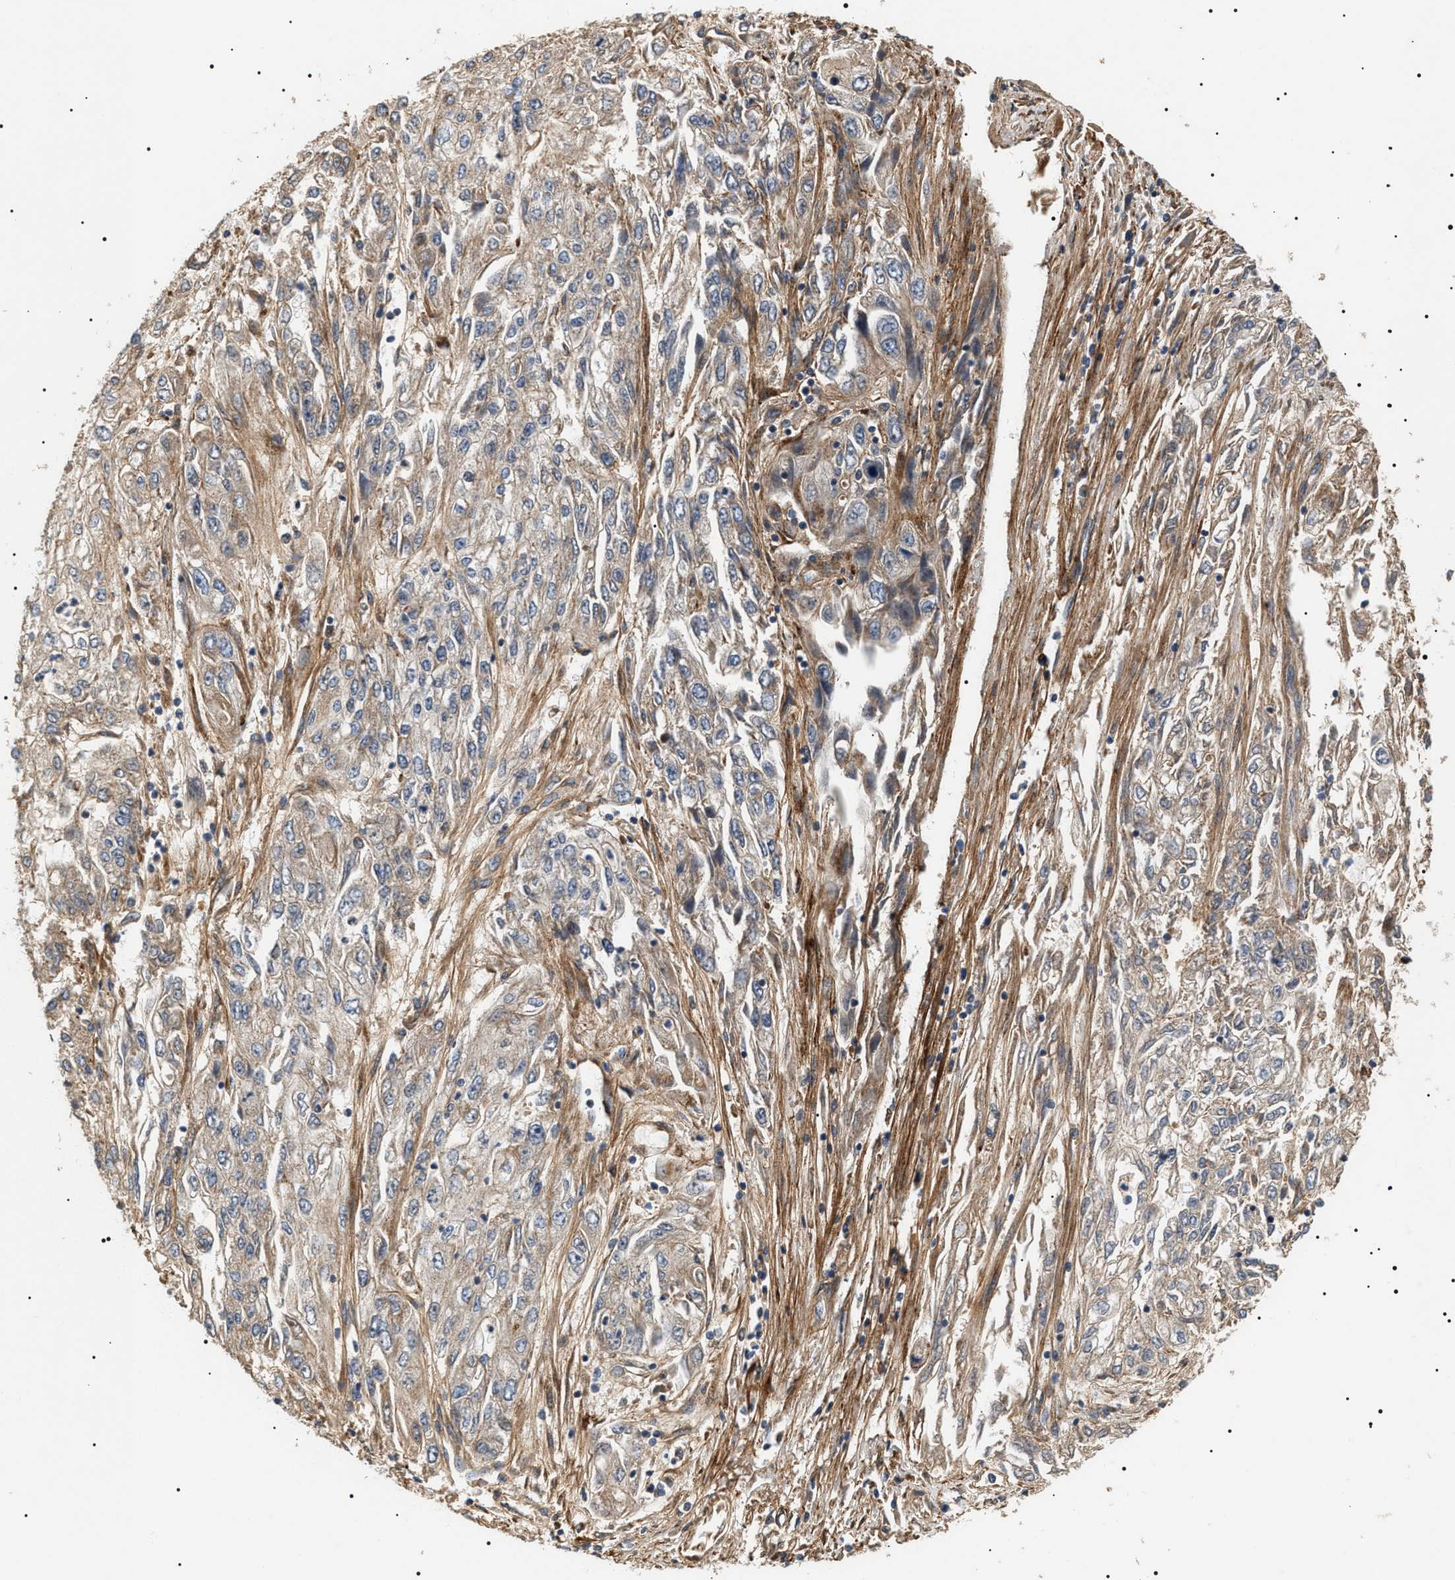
{"staining": {"intensity": "weak", "quantity": "<25%", "location": "cytoplasmic/membranous"}, "tissue": "endometrial cancer", "cell_type": "Tumor cells", "image_type": "cancer", "snomed": [{"axis": "morphology", "description": "Adenocarcinoma, NOS"}, {"axis": "topography", "description": "Endometrium"}], "caption": "IHC photomicrograph of human endometrial cancer stained for a protein (brown), which shows no staining in tumor cells.", "gene": "ZBTB26", "patient": {"sex": "female", "age": 49}}